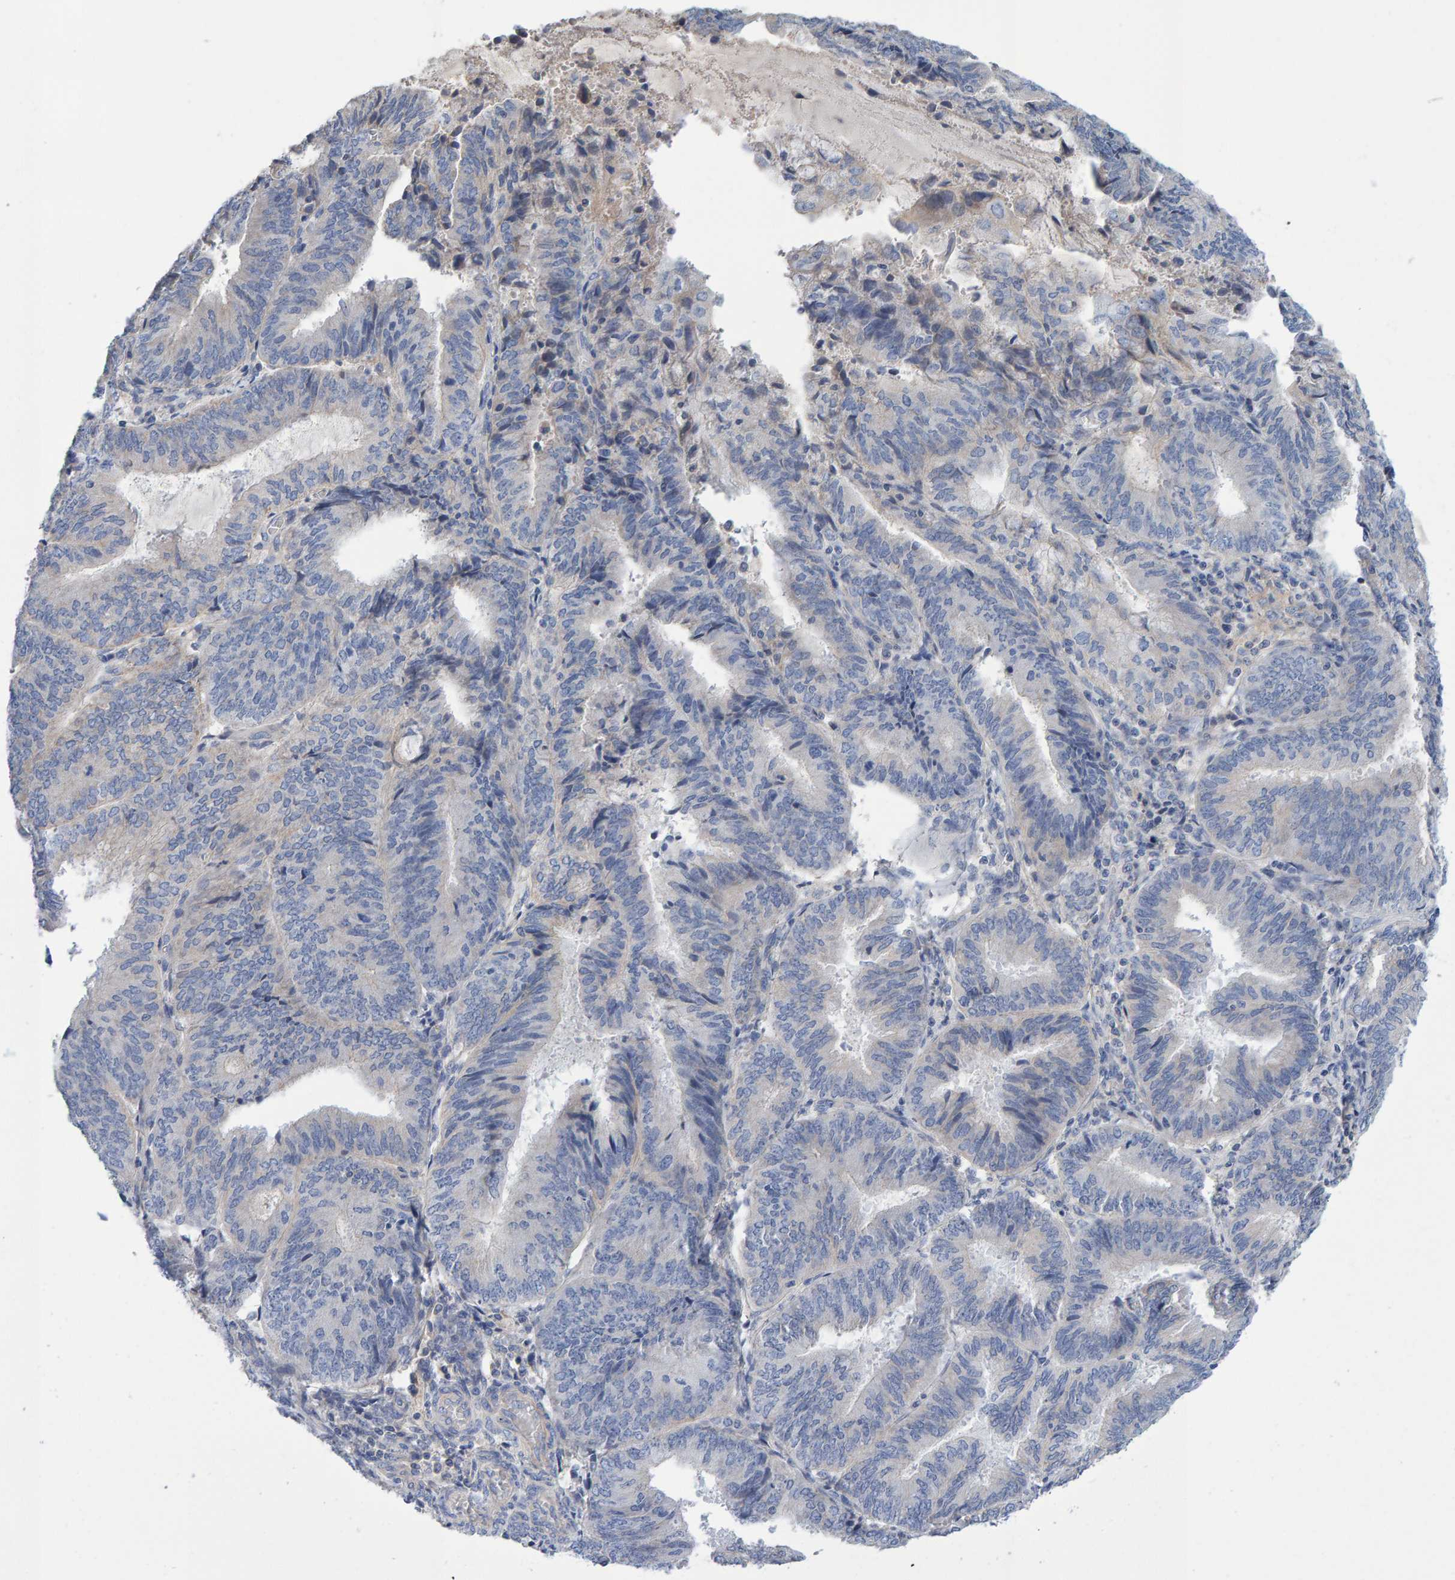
{"staining": {"intensity": "negative", "quantity": "none", "location": "none"}, "tissue": "endometrial cancer", "cell_type": "Tumor cells", "image_type": "cancer", "snomed": [{"axis": "morphology", "description": "Adenocarcinoma, NOS"}, {"axis": "topography", "description": "Endometrium"}], "caption": "The photomicrograph shows no significant staining in tumor cells of adenocarcinoma (endometrial).", "gene": "EFR3A", "patient": {"sex": "female", "age": 81}}